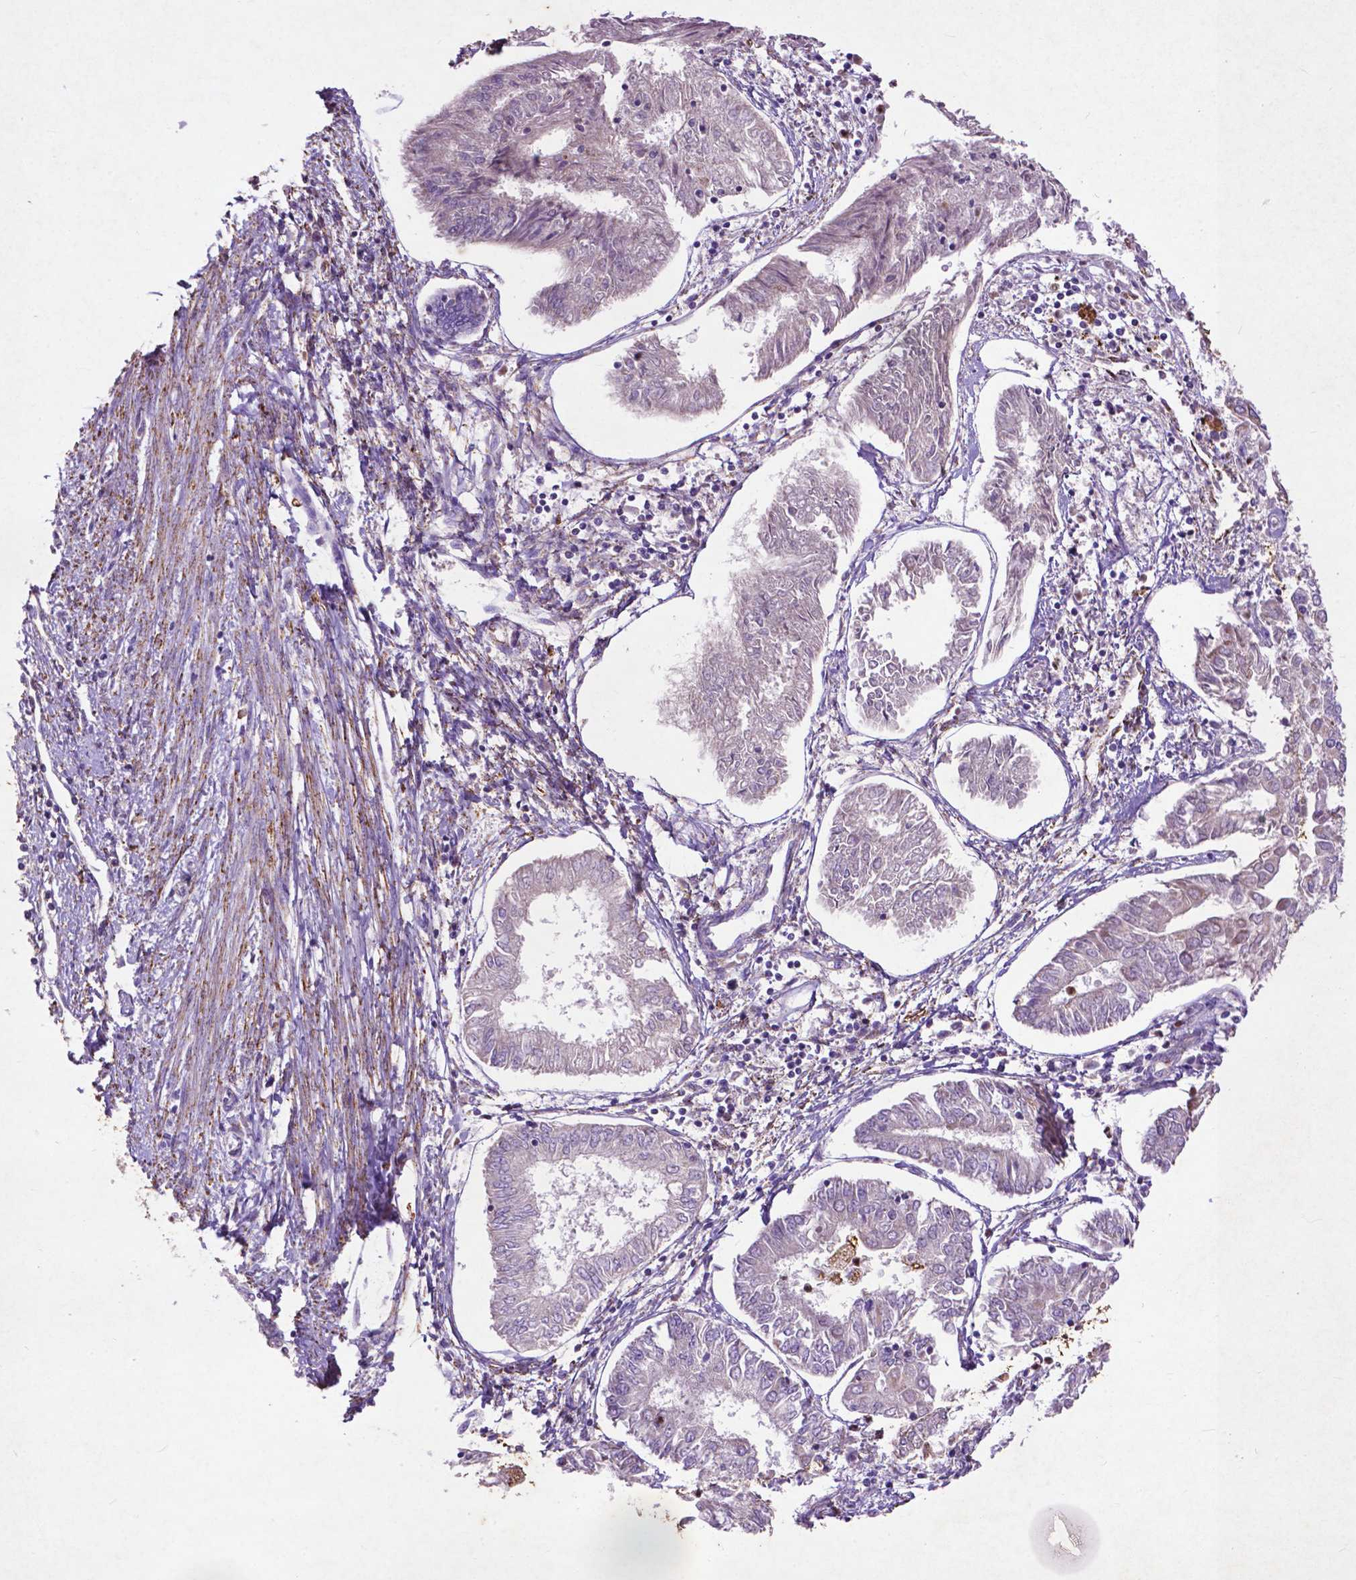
{"staining": {"intensity": "negative", "quantity": "none", "location": "none"}, "tissue": "endometrial cancer", "cell_type": "Tumor cells", "image_type": "cancer", "snomed": [{"axis": "morphology", "description": "Adenocarcinoma, NOS"}, {"axis": "topography", "description": "Endometrium"}], "caption": "Immunohistochemistry (IHC) of human adenocarcinoma (endometrial) exhibits no positivity in tumor cells. (DAB immunohistochemistry (IHC) with hematoxylin counter stain).", "gene": "THEGL", "patient": {"sex": "female", "age": 68}}